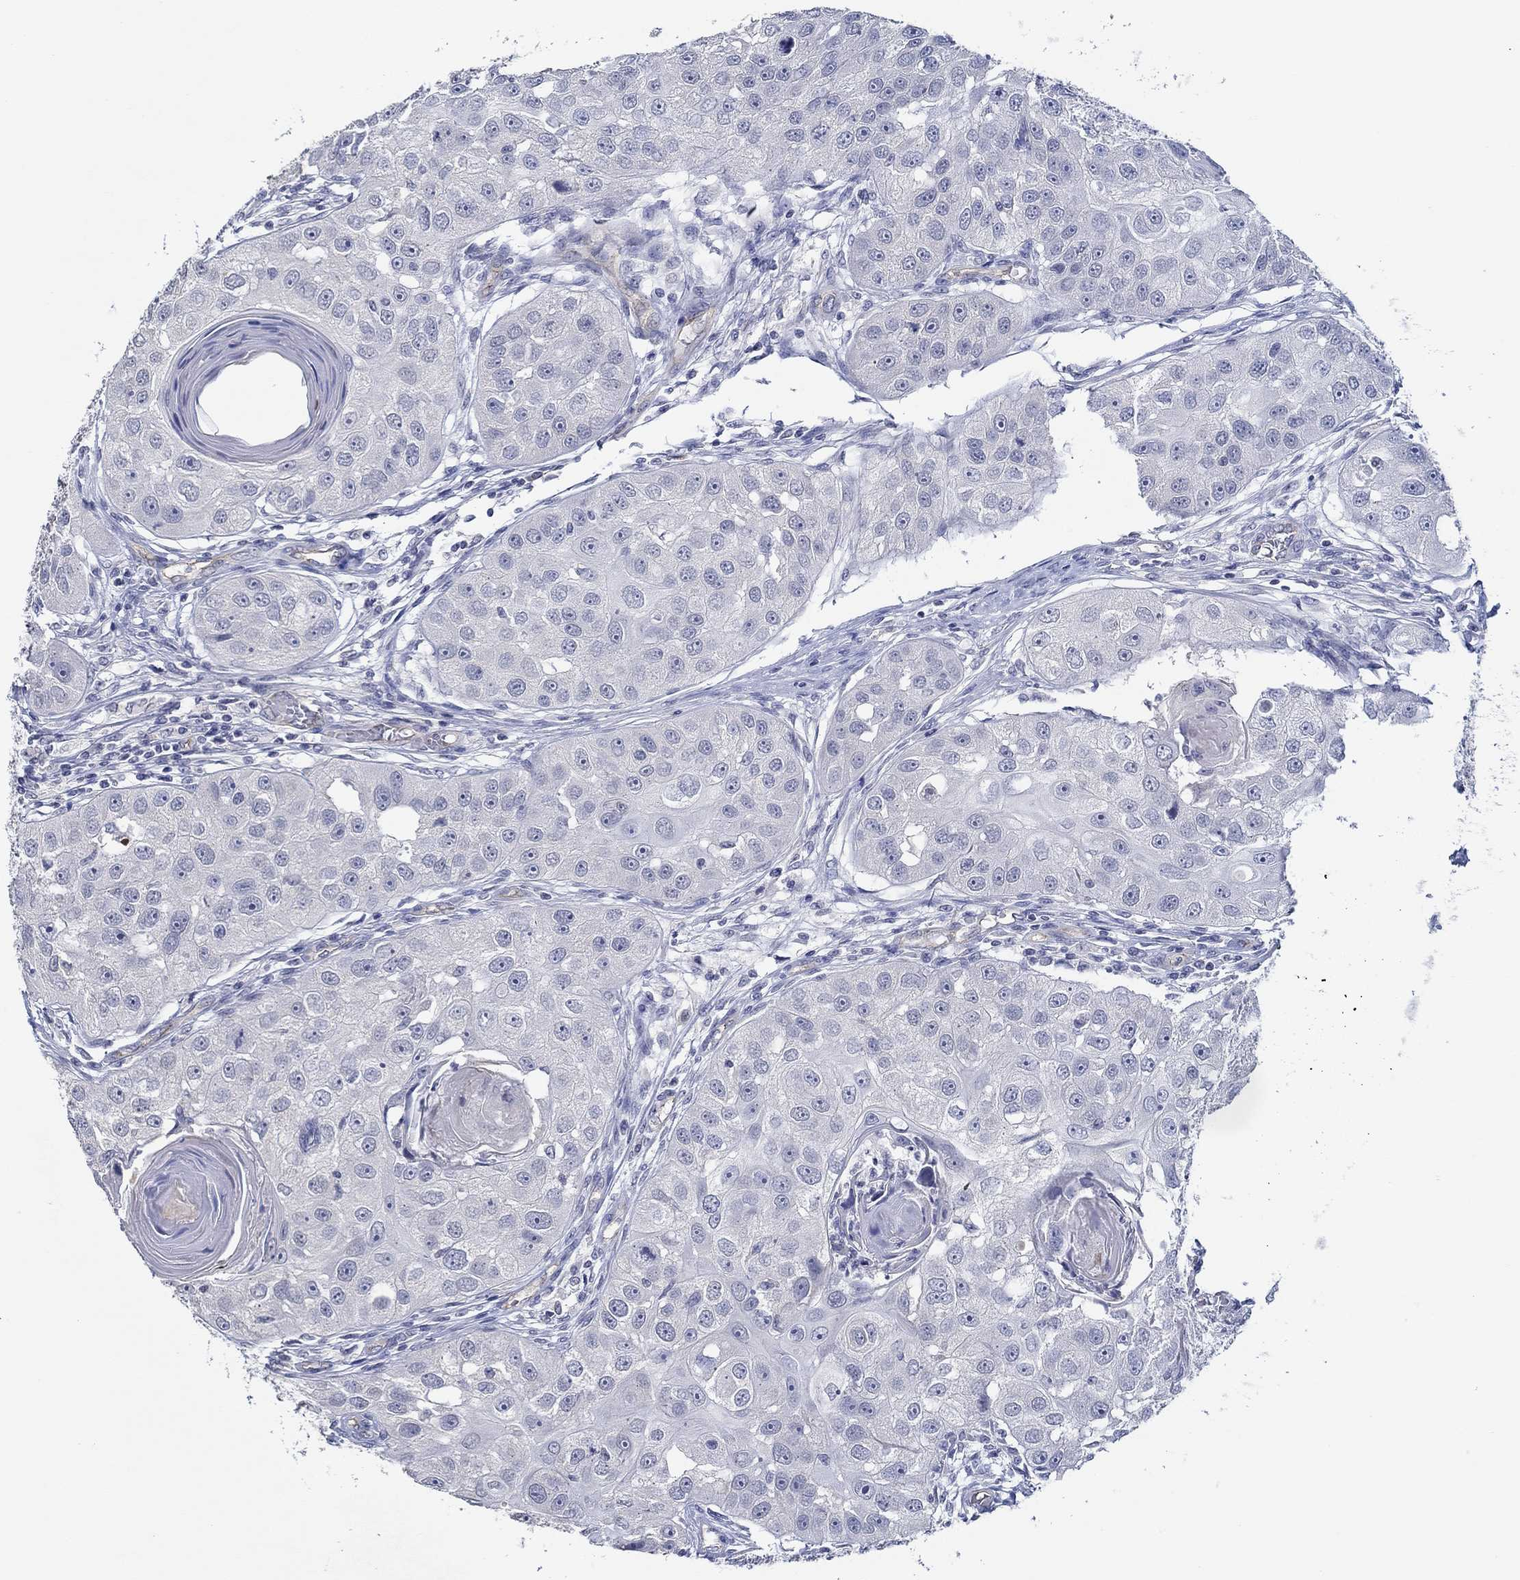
{"staining": {"intensity": "negative", "quantity": "none", "location": "none"}, "tissue": "head and neck cancer", "cell_type": "Tumor cells", "image_type": "cancer", "snomed": [{"axis": "morphology", "description": "Normal tissue, NOS"}, {"axis": "morphology", "description": "Squamous cell carcinoma, NOS"}, {"axis": "topography", "description": "Skeletal muscle"}, {"axis": "topography", "description": "Head-Neck"}], "caption": "This is a histopathology image of IHC staining of head and neck cancer (squamous cell carcinoma), which shows no positivity in tumor cells.", "gene": "GJA5", "patient": {"sex": "male", "age": 51}}